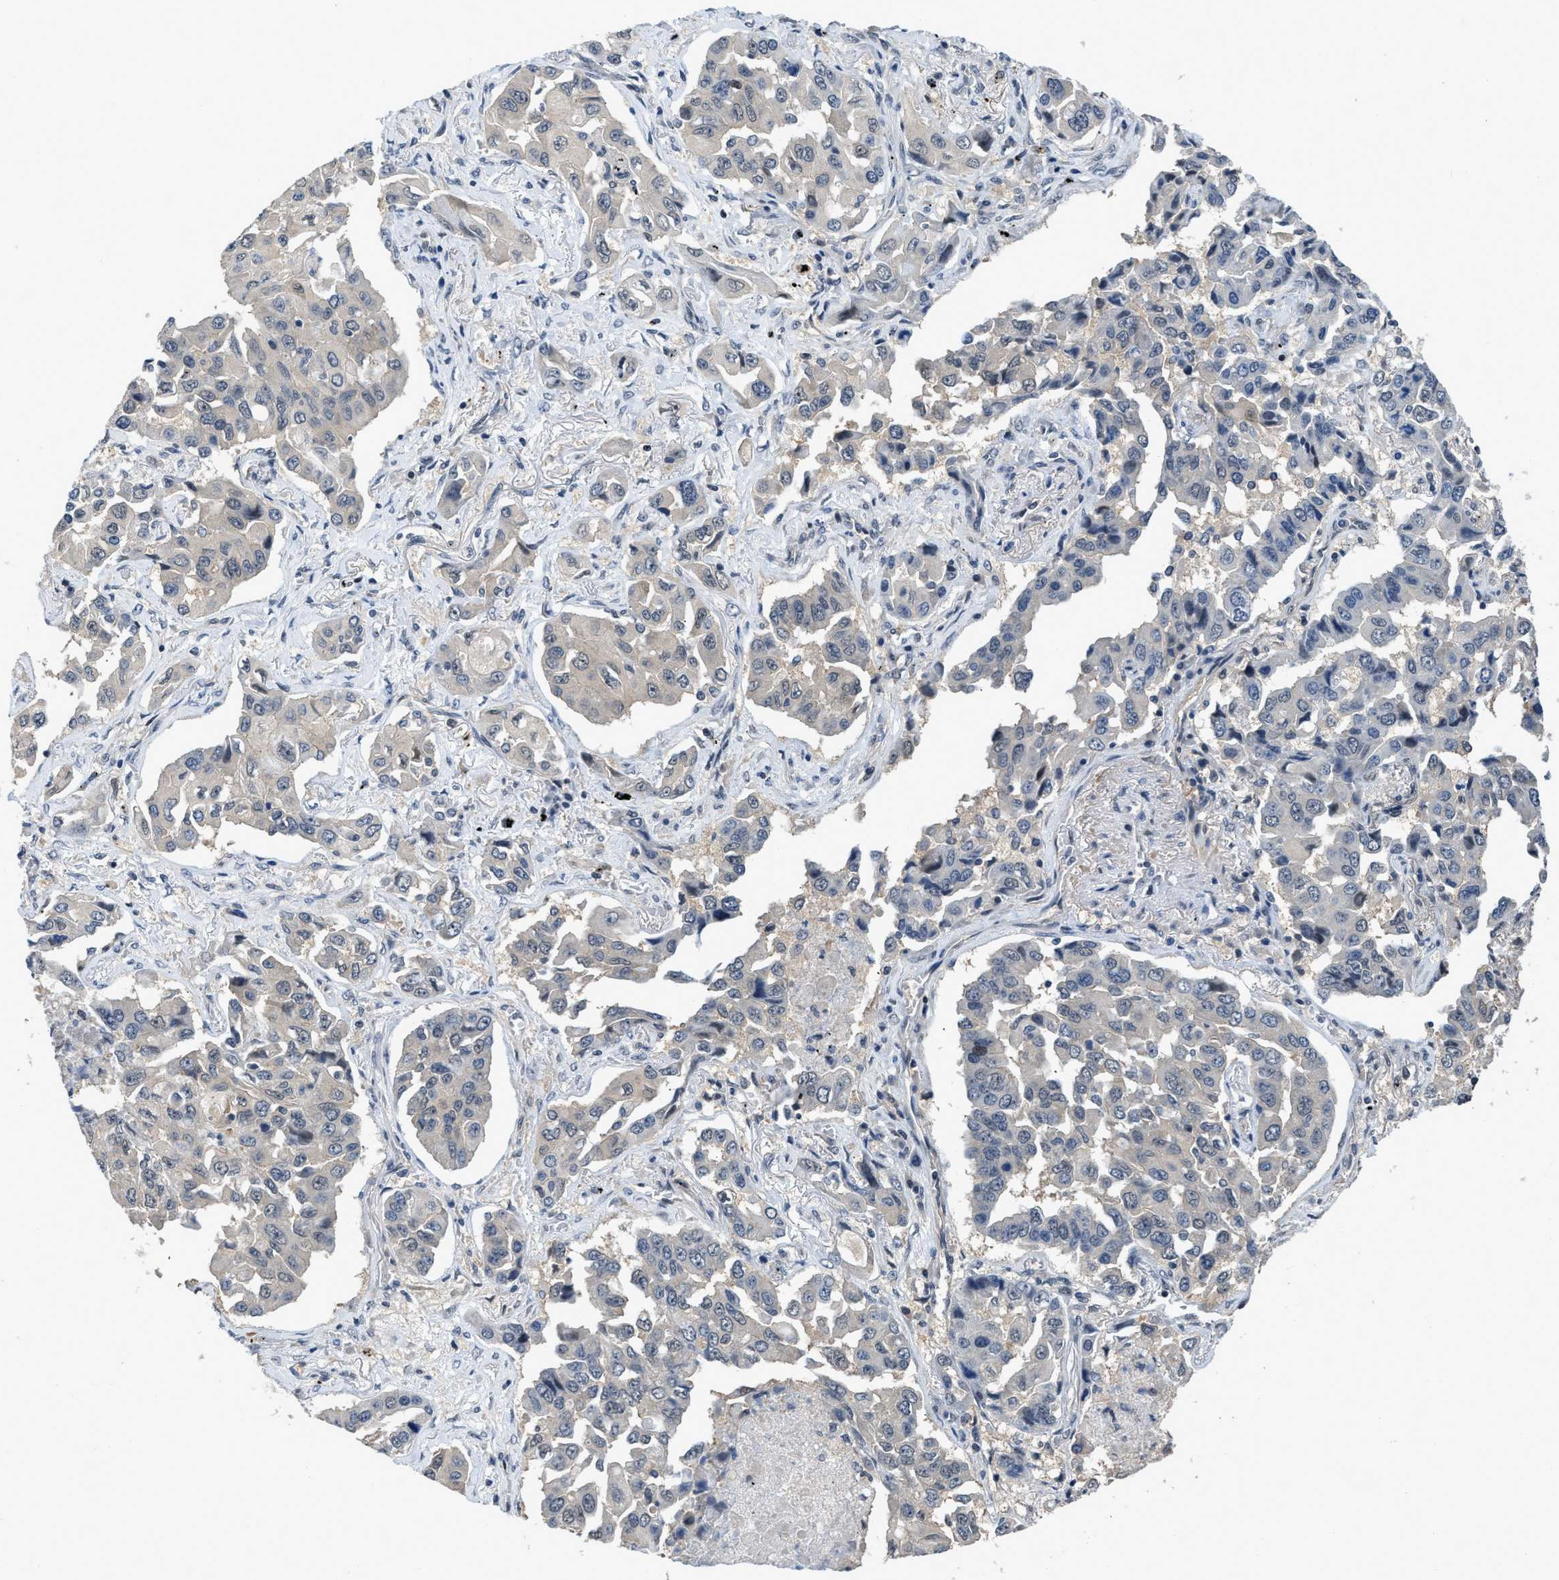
{"staining": {"intensity": "negative", "quantity": "none", "location": "none"}, "tissue": "lung cancer", "cell_type": "Tumor cells", "image_type": "cancer", "snomed": [{"axis": "morphology", "description": "Adenocarcinoma, NOS"}, {"axis": "topography", "description": "Lung"}], "caption": "A histopathology image of adenocarcinoma (lung) stained for a protein exhibits no brown staining in tumor cells.", "gene": "TES", "patient": {"sex": "female", "age": 65}}